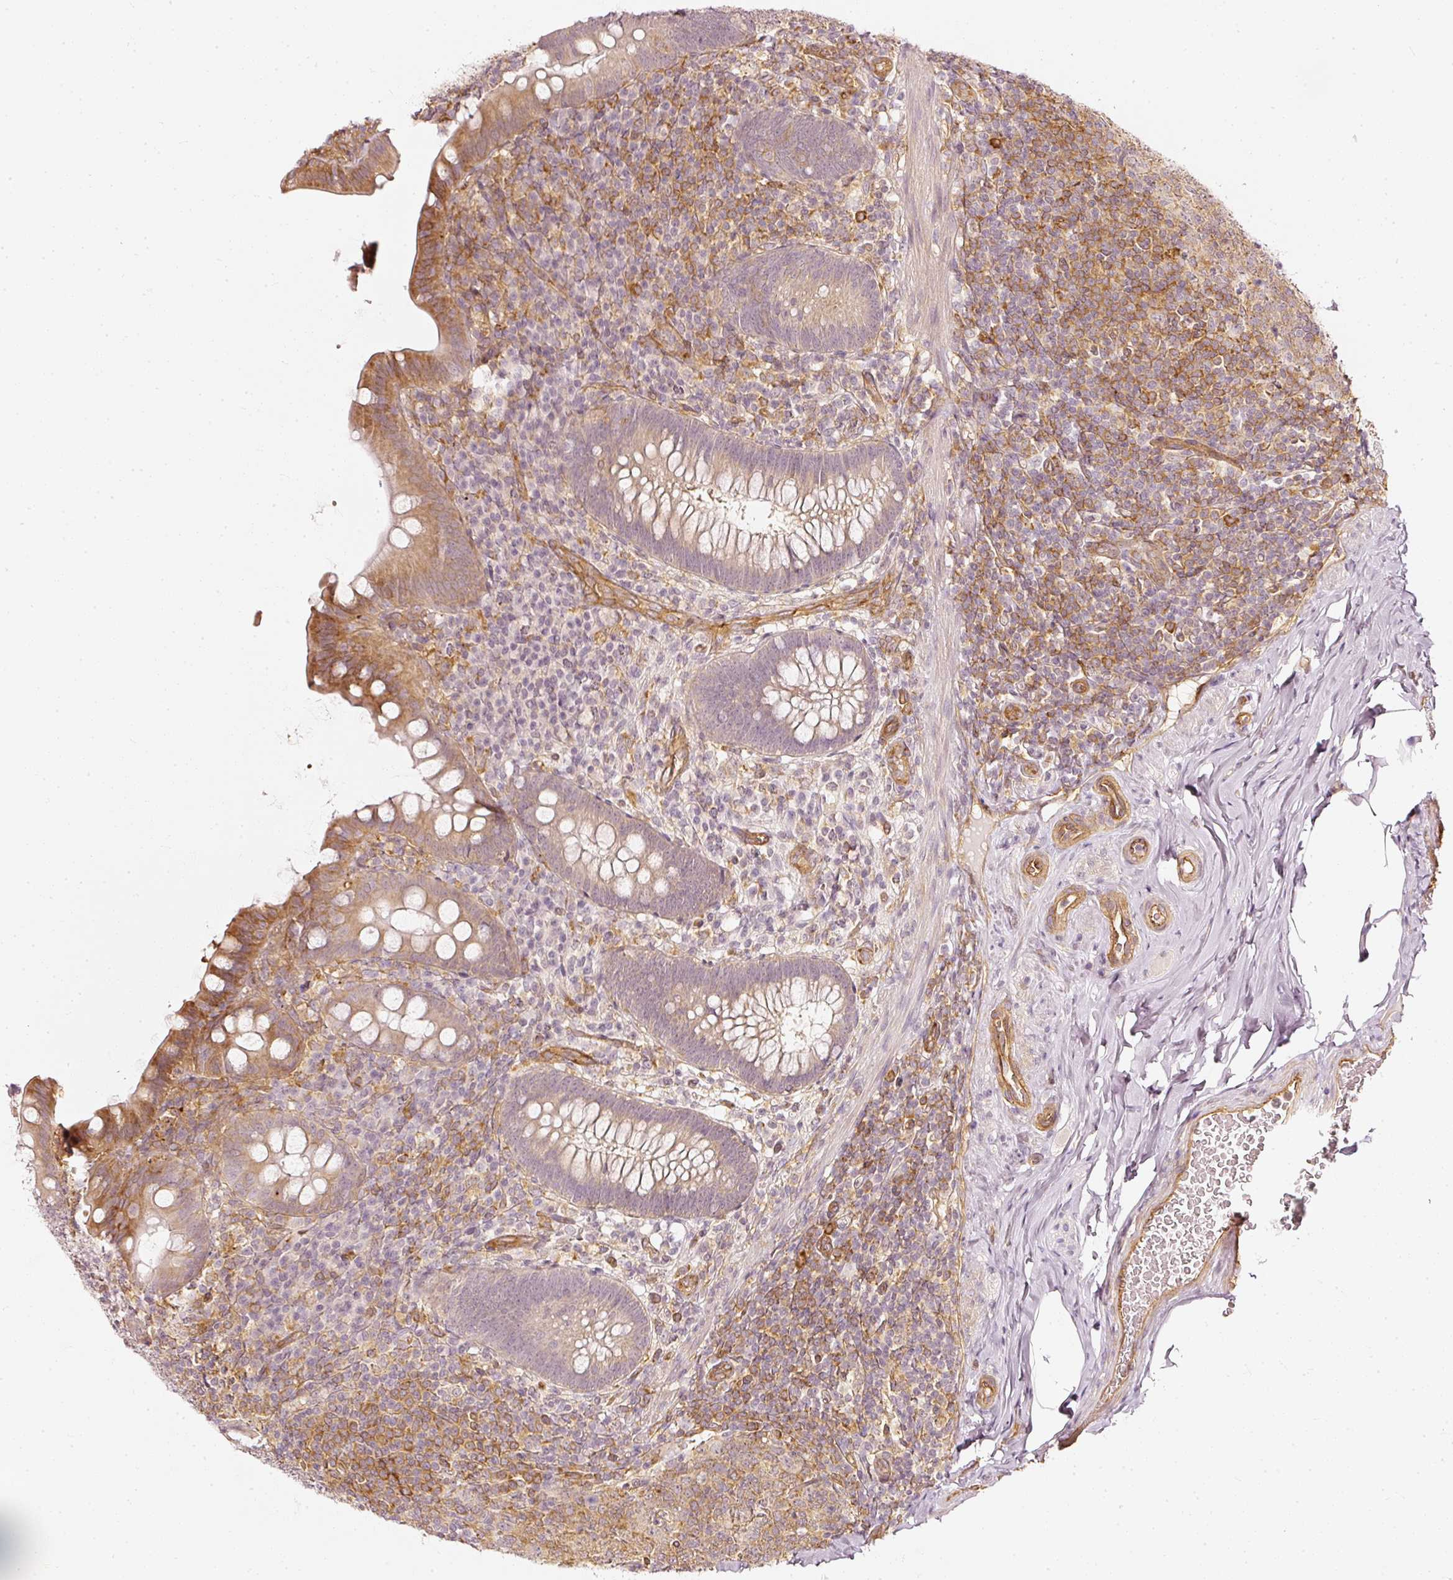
{"staining": {"intensity": "moderate", "quantity": ">75%", "location": "cytoplasmic/membranous"}, "tissue": "appendix", "cell_type": "Glandular cells", "image_type": "normal", "snomed": [{"axis": "morphology", "description": "Normal tissue, NOS"}, {"axis": "topography", "description": "Appendix"}], "caption": "The image exhibits a brown stain indicating the presence of a protein in the cytoplasmic/membranous of glandular cells in appendix. (DAB = brown stain, brightfield microscopy at high magnification).", "gene": "DRD2", "patient": {"sex": "male", "age": 71}}